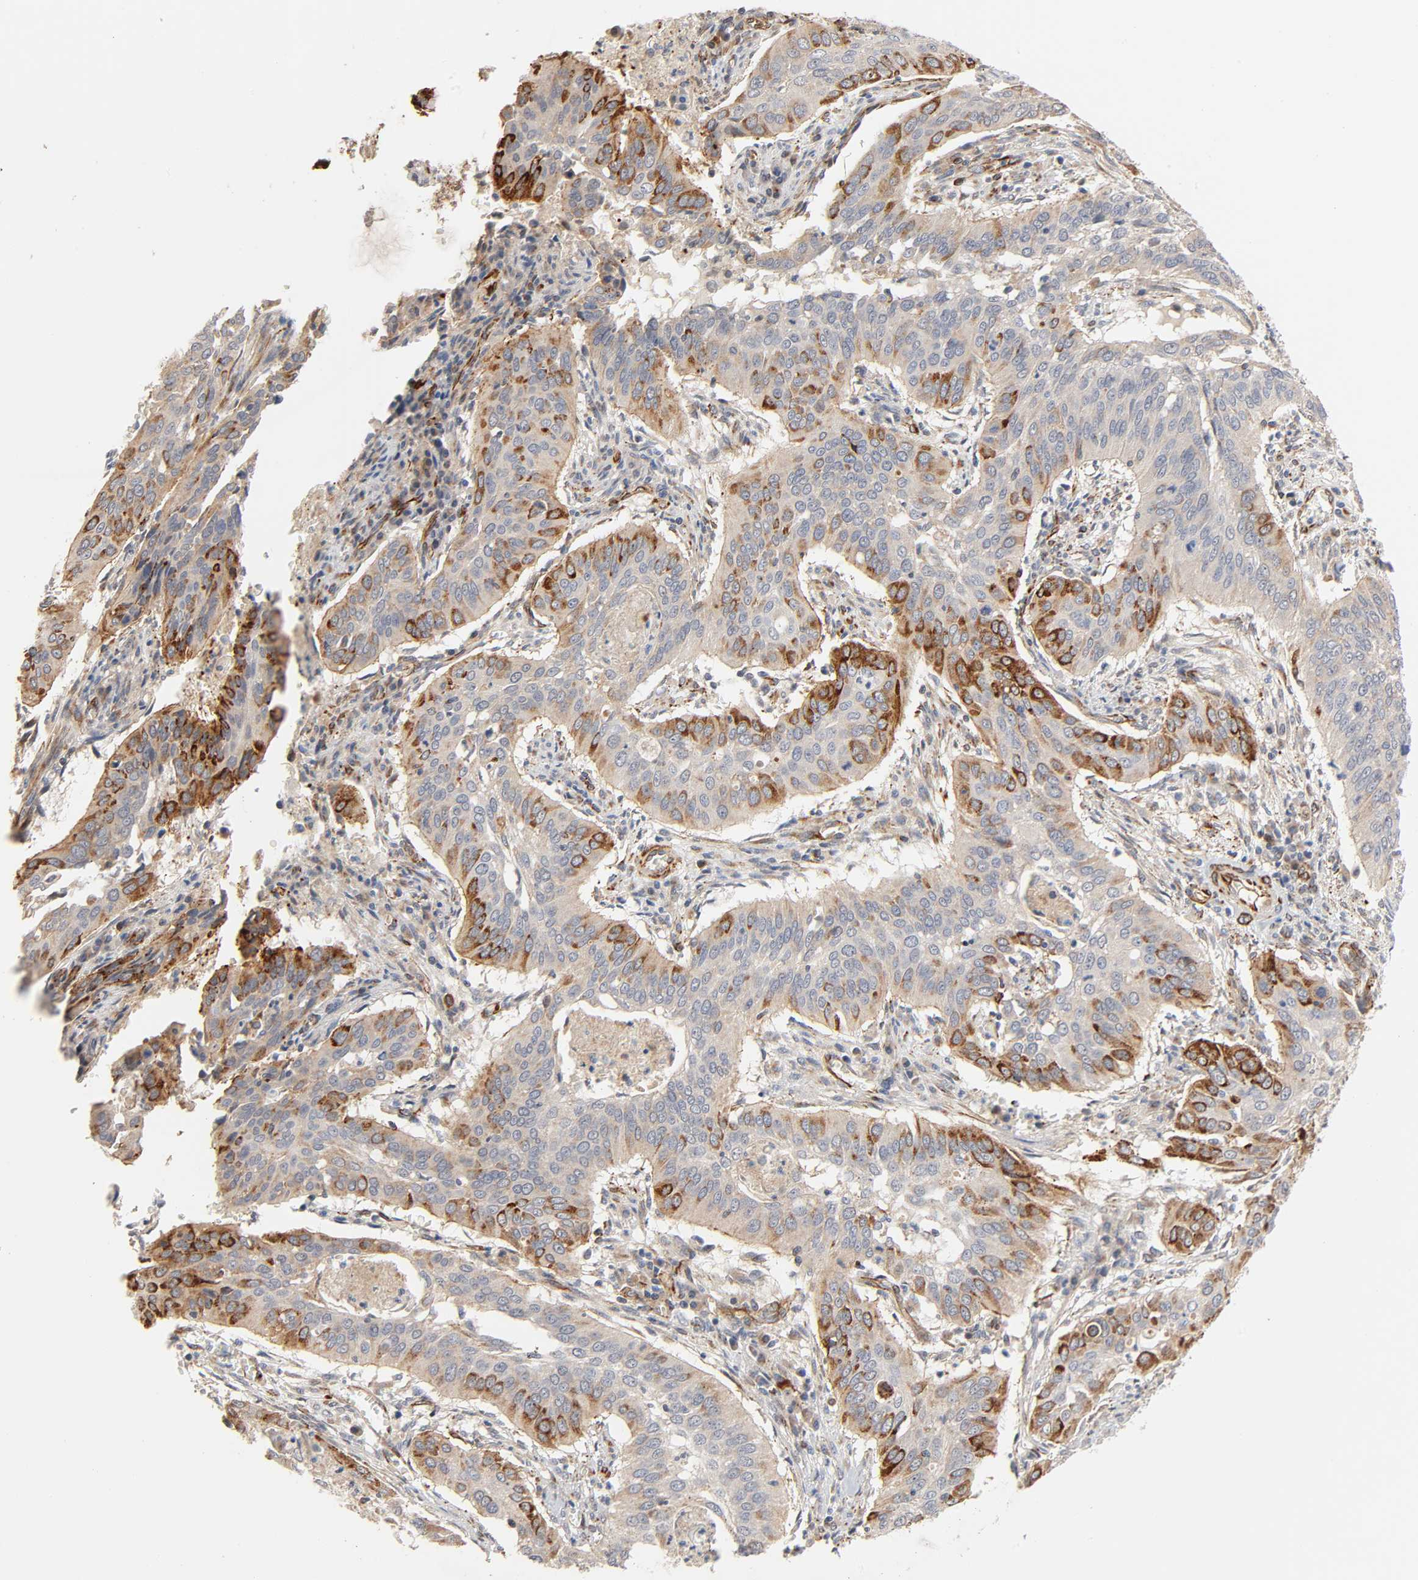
{"staining": {"intensity": "strong", "quantity": ">75%", "location": "cytoplasmic/membranous"}, "tissue": "cervical cancer", "cell_type": "Tumor cells", "image_type": "cancer", "snomed": [{"axis": "morphology", "description": "Squamous cell carcinoma, NOS"}, {"axis": "topography", "description": "Cervix"}], "caption": "IHC of cervical squamous cell carcinoma exhibits high levels of strong cytoplasmic/membranous staining in approximately >75% of tumor cells.", "gene": "REEP6", "patient": {"sex": "female", "age": 39}}